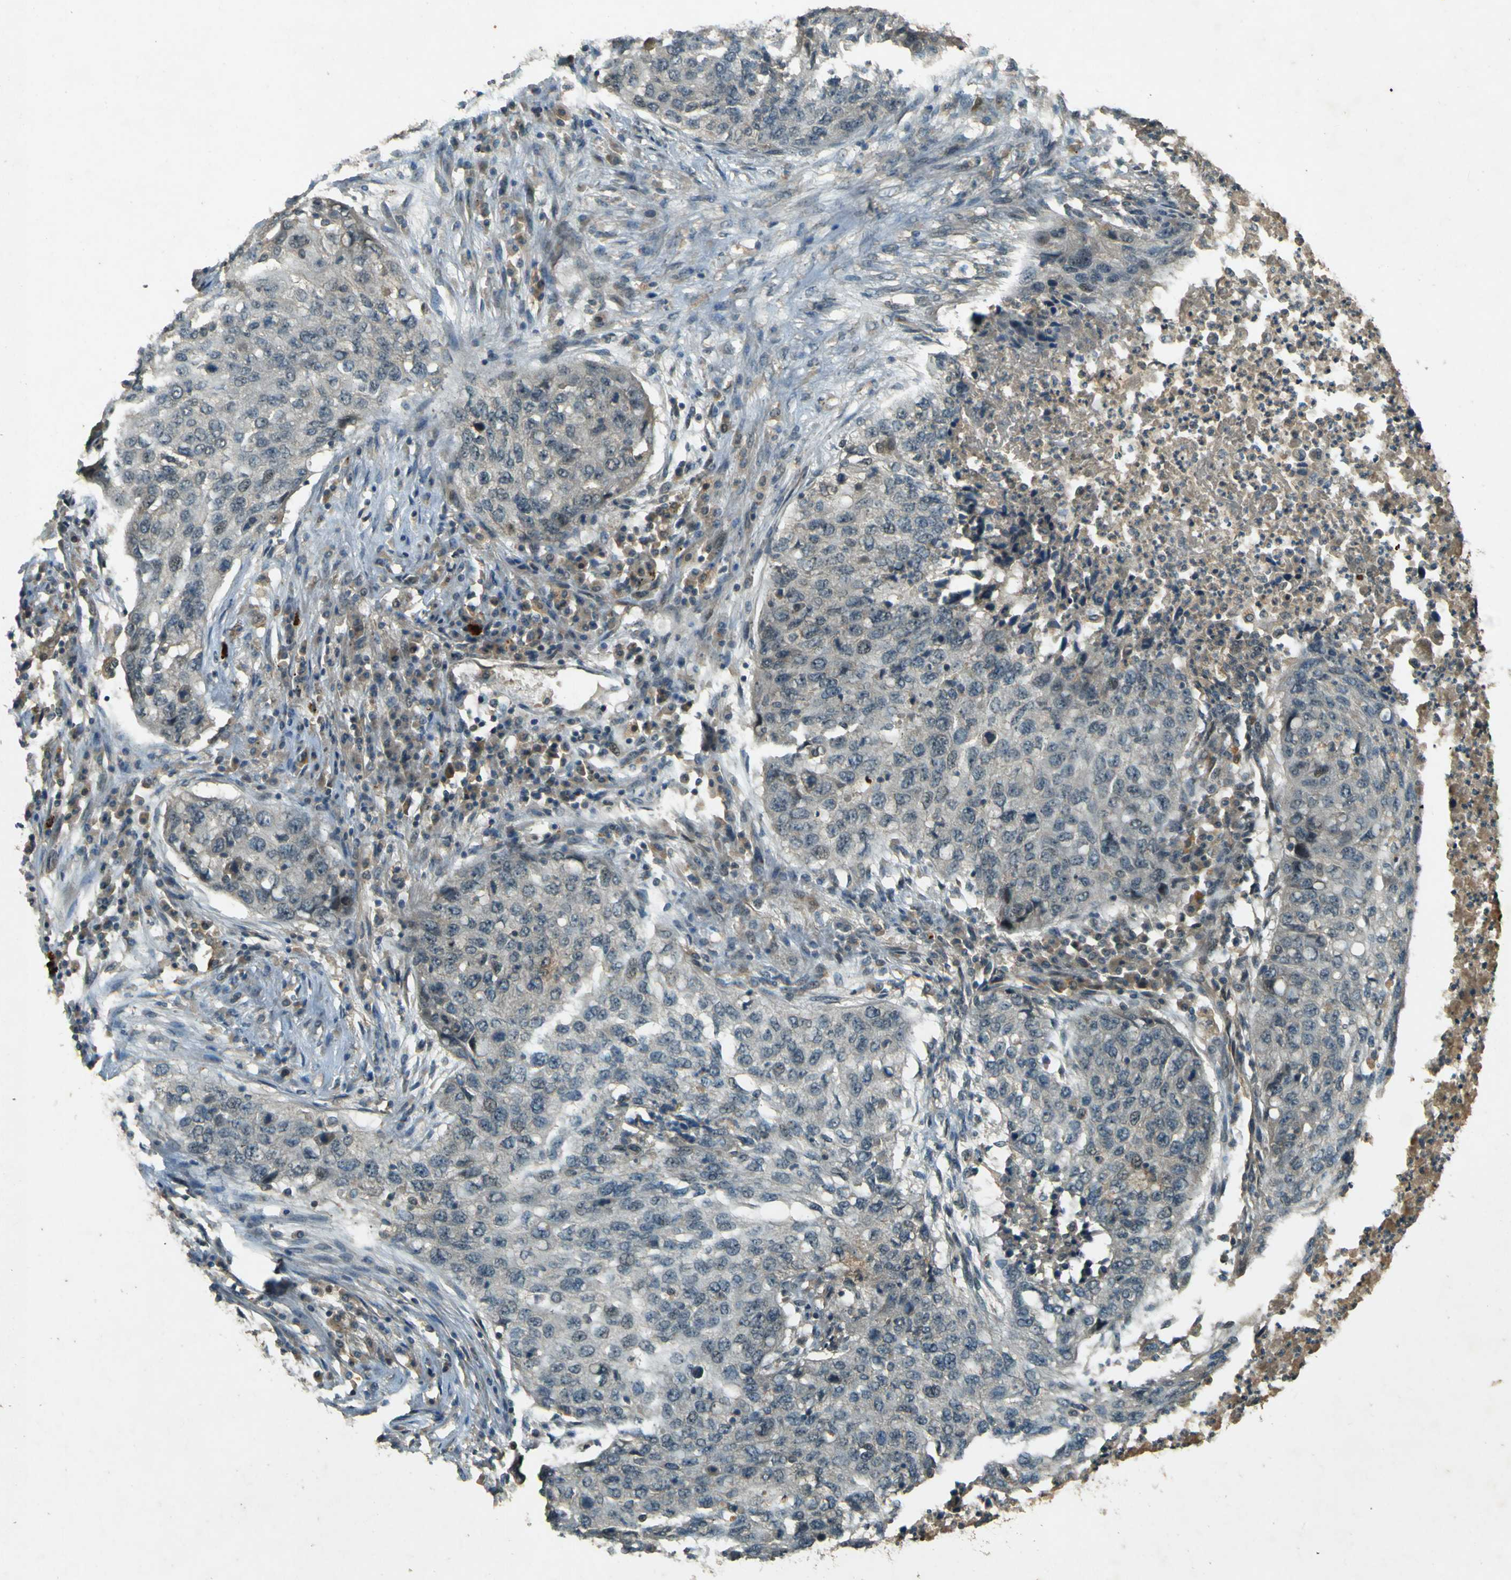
{"staining": {"intensity": "weak", "quantity": "25%-75%", "location": "cytoplasmic/membranous"}, "tissue": "lung cancer", "cell_type": "Tumor cells", "image_type": "cancer", "snomed": [{"axis": "morphology", "description": "Squamous cell carcinoma, NOS"}, {"axis": "topography", "description": "Lung"}], "caption": "The micrograph shows a brown stain indicating the presence of a protein in the cytoplasmic/membranous of tumor cells in lung squamous cell carcinoma. The staining is performed using DAB (3,3'-diaminobenzidine) brown chromogen to label protein expression. The nuclei are counter-stained blue using hematoxylin.", "gene": "MPDZ", "patient": {"sex": "female", "age": 63}}